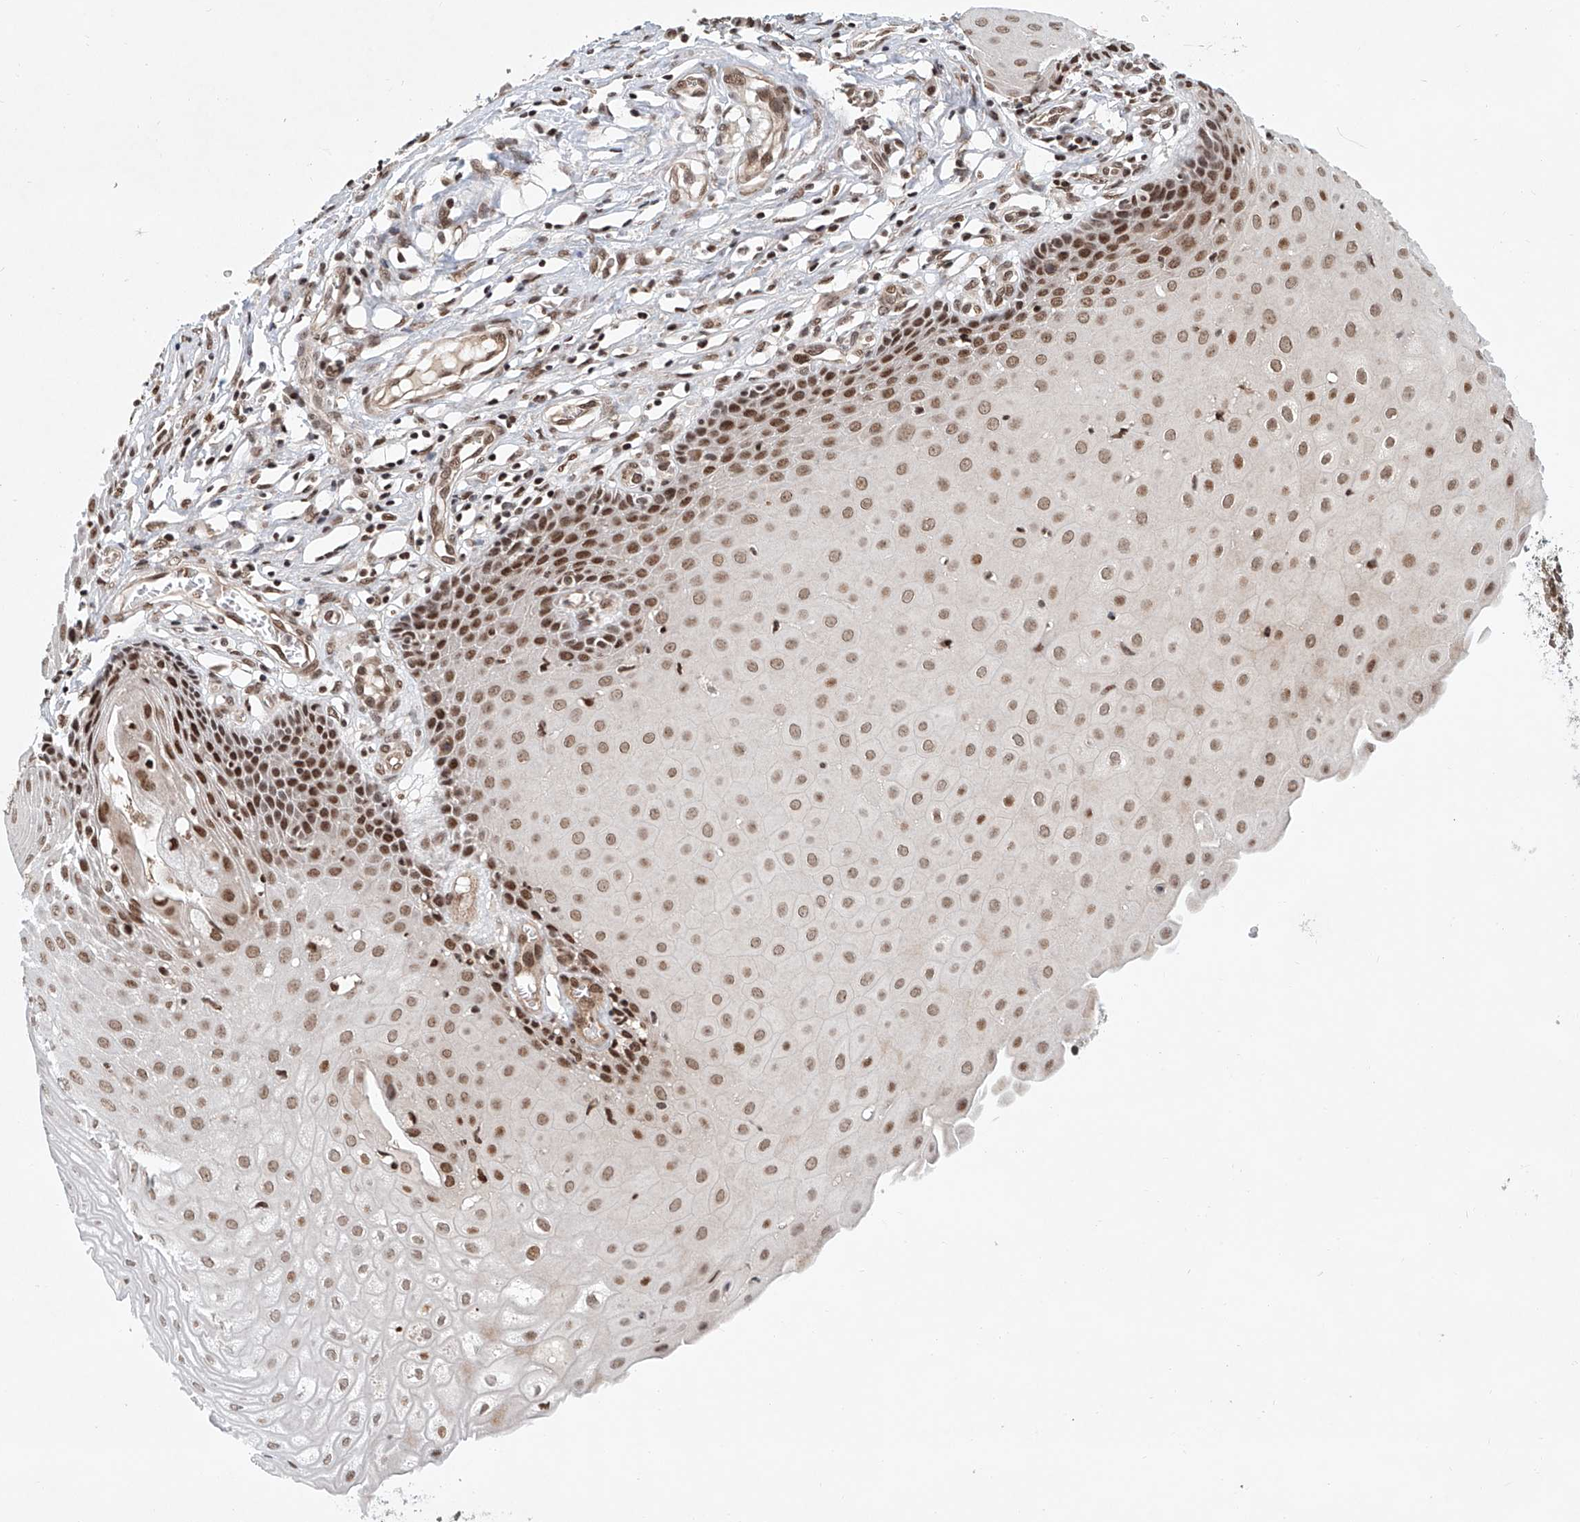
{"staining": {"intensity": "strong", "quantity": ">75%", "location": "nuclear"}, "tissue": "cervix", "cell_type": "Glandular cells", "image_type": "normal", "snomed": [{"axis": "morphology", "description": "Normal tissue, NOS"}, {"axis": "topography", "description": "Cervix"}], "caption": "Glandular cells demonstrate high levels of strong nuclear expression in about >75% of cells in normal cervix. (DAB (3,3'-diaminobenzidine) IHC with brightfield microscopy, high magnification).", "gene": "ZNF470", "patient": {"sex": "female", "age": 55}}